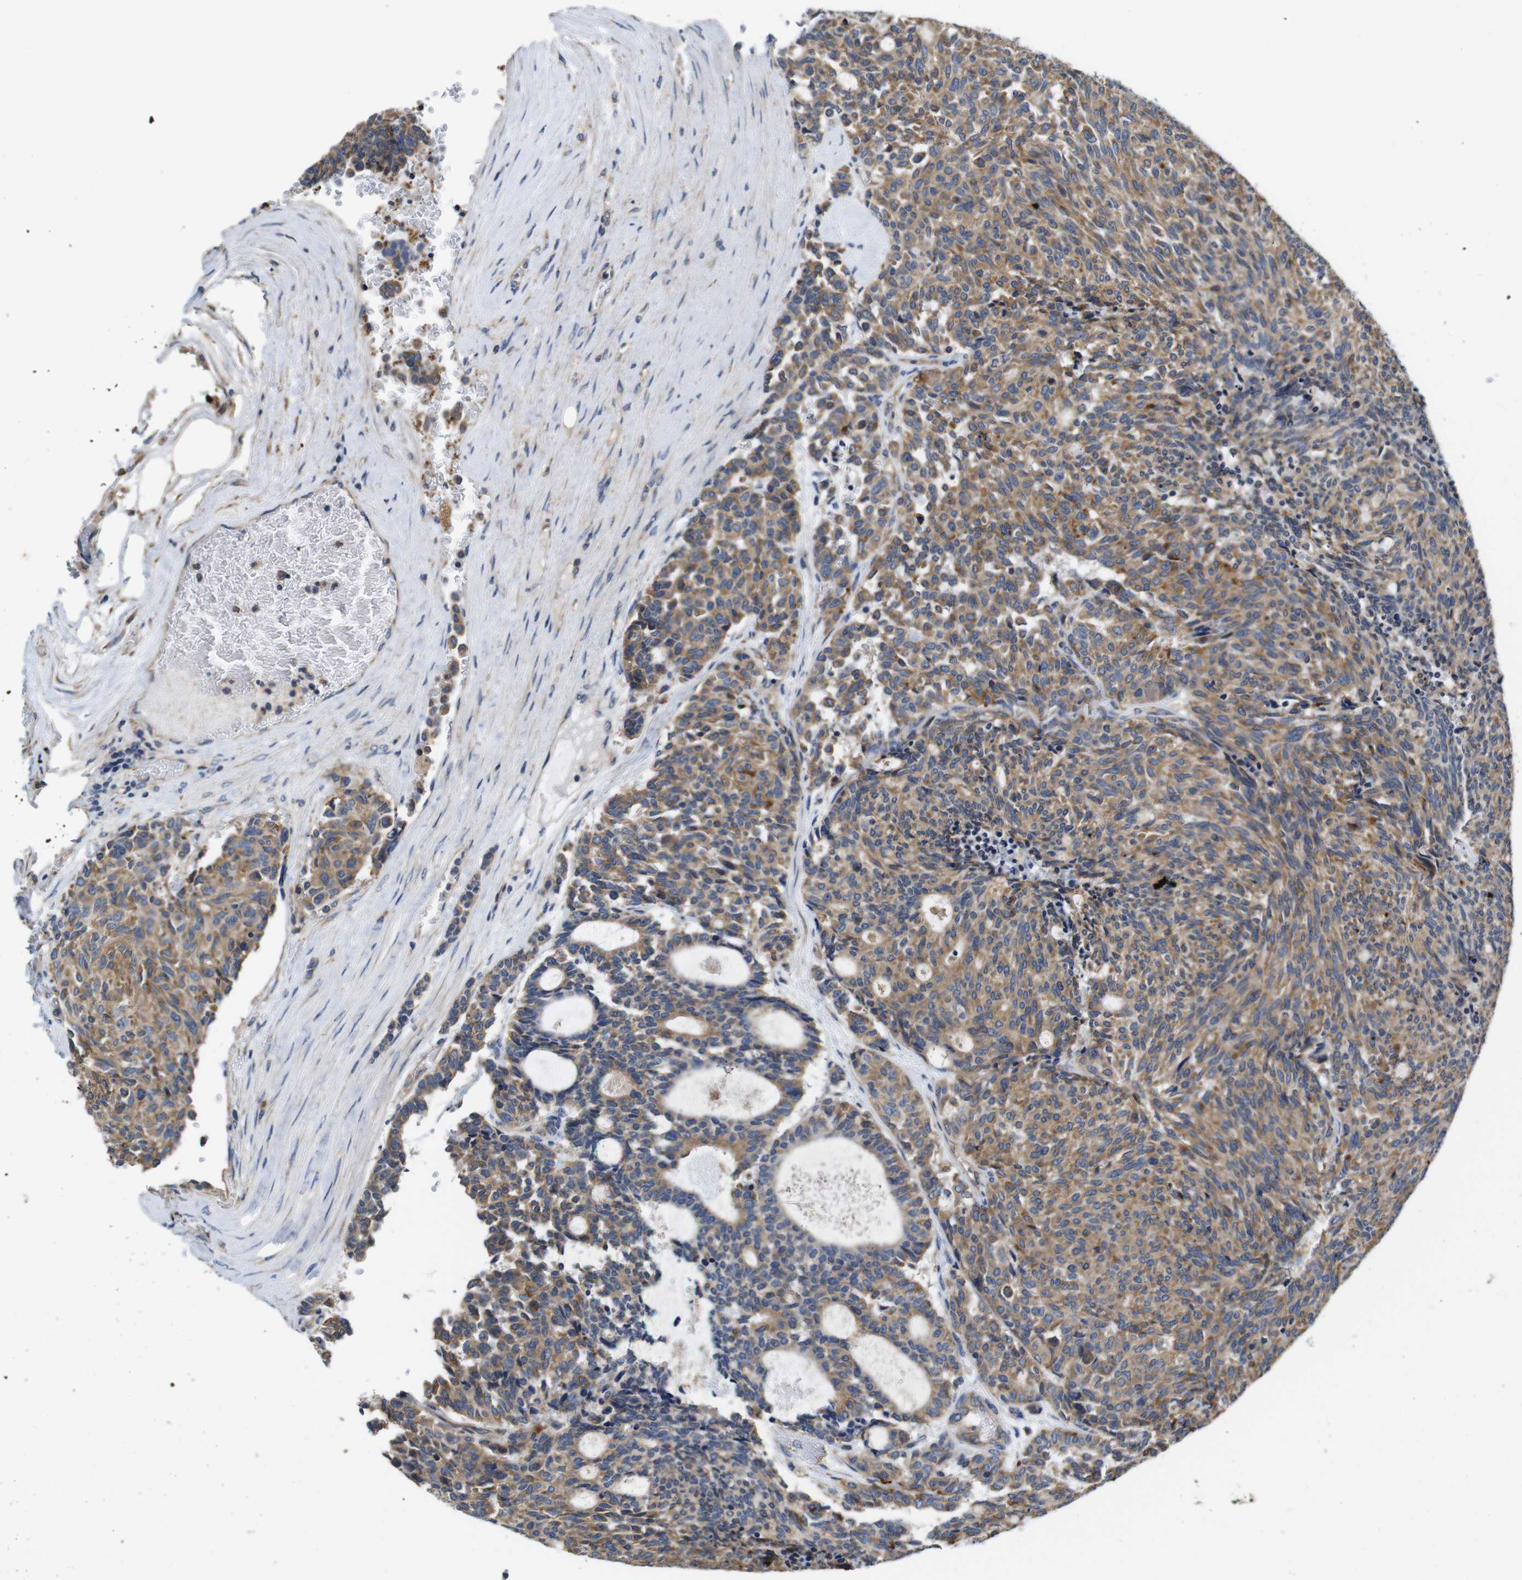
{"staining": {"intensity": "moderate", "quantity": ">75%", "location": "cytoplasmic/membranous"}, "tissue": "carcinoid", "cell_type": "Tumor cells", "image_type": "cancer", "snomed": [{"axis": "morphology", "description": "Carcinoid, malignant, NOS"}, {"axis": "topography", "description": "Pancreas"}], "caption": "Carcinoid (malignant) stained with DAB (3,3'-diaminobenzidine) immunohistochemistry (IHC) shows medium levels of moderate cytoplasmic/membranous positivity in about >75% of tumor cells. The staining is performed using DAB (3,3'-diaminobenzidine) brown chromogen to label protein expression. The nuclei are counter-stained blue using hematoxylin.", "gene": "MARCHF7", "patient": {"sex": "female", "age": 54}}